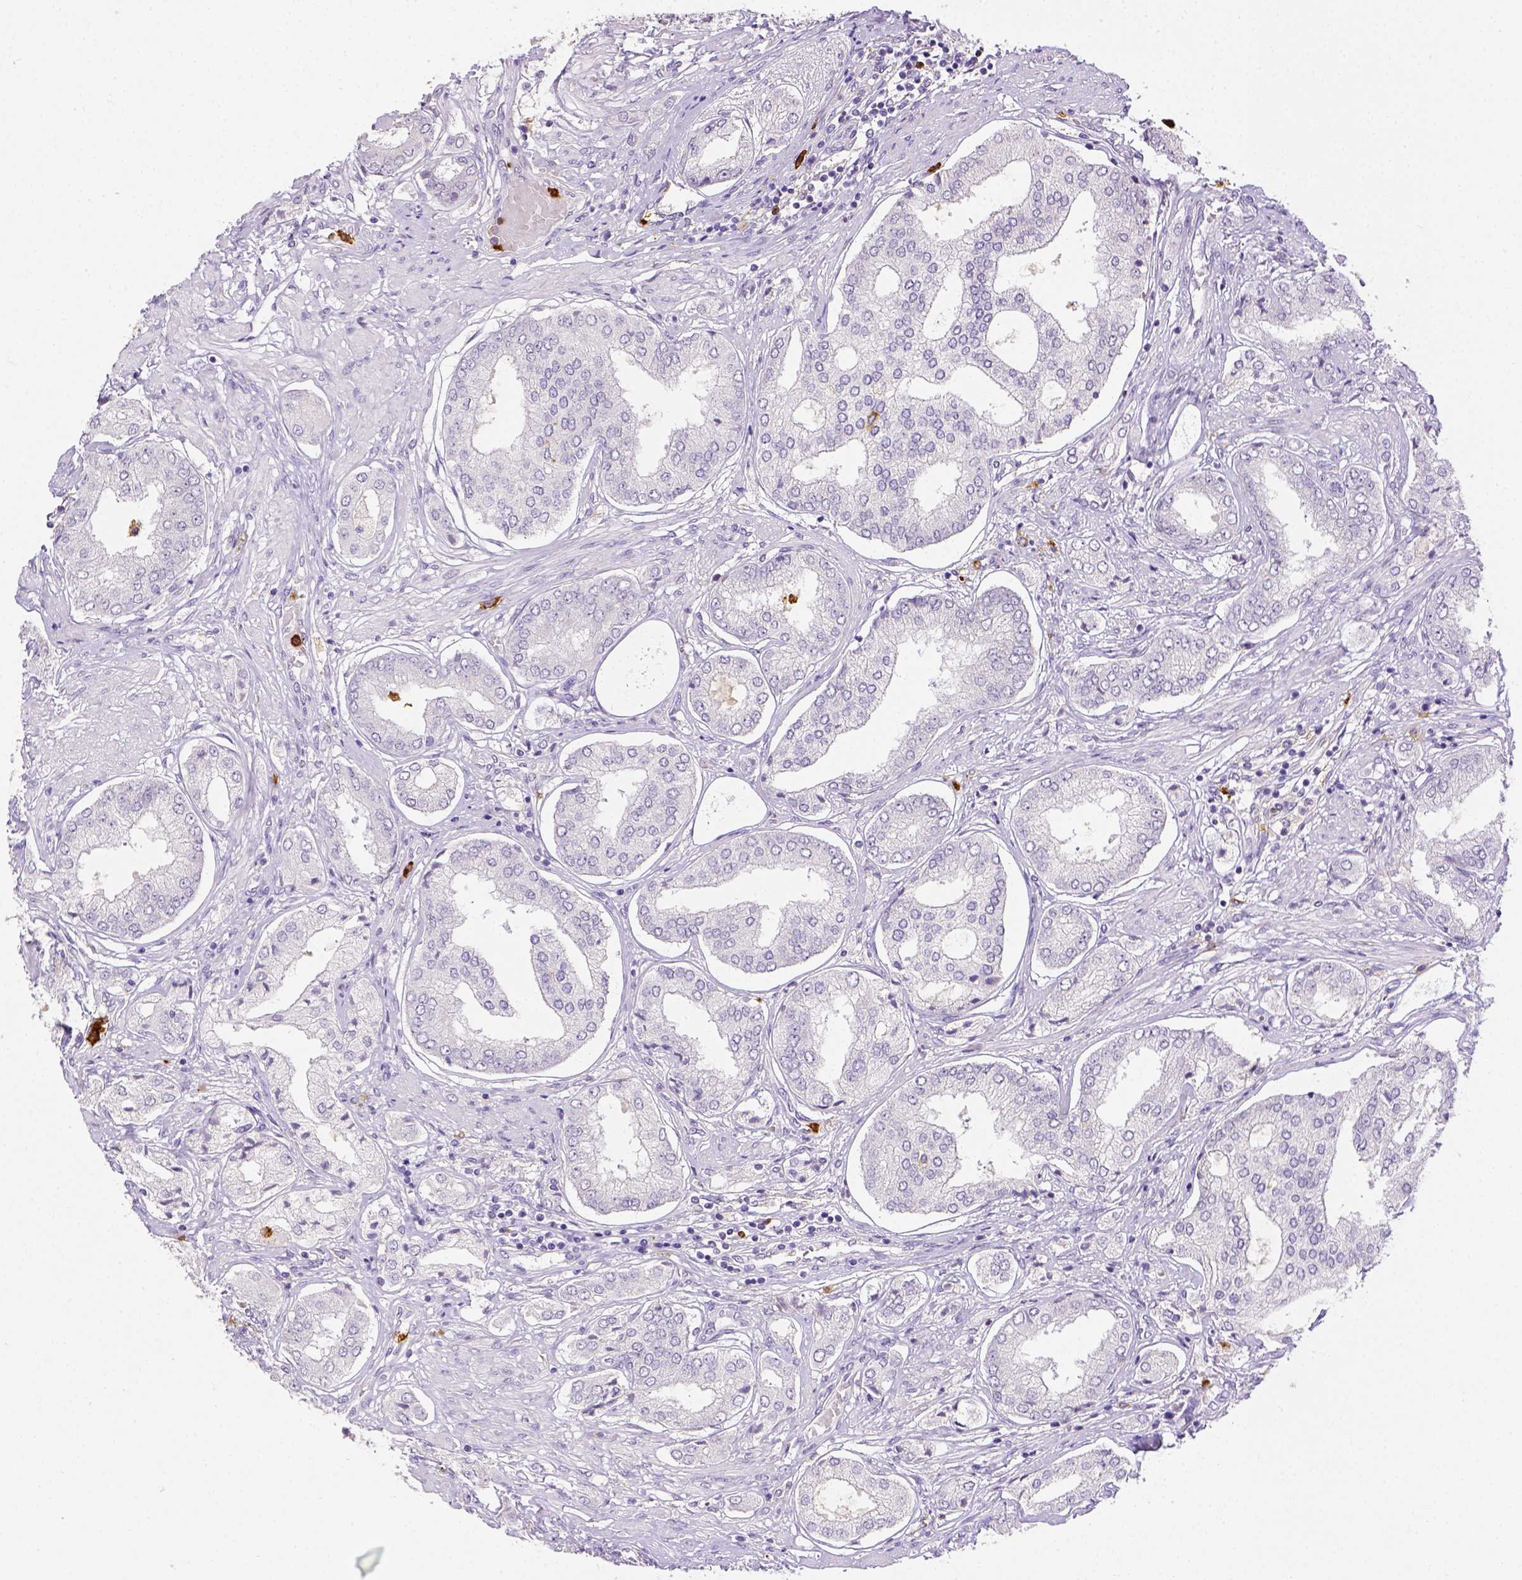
{"staining": {"intensity": "negative", "quantity": "none", "location": "none"}, "tissue": "prostate cancer", "cell_type": "Tumor cells", "image_type": "cancer", "snomed": [{"axis": "morphology", "description": "Adenocarcinoma, NOS"}, {"axis": "topography", "description": "Prostate"}], "caption": "This is a histopathology image of immunohistochemistry staining of prostate cancer (adenocarcinoma), which shows no expression in tumor cells.", "gene": "ITGAM", "patient": {"sex": "male", "age": 63}}